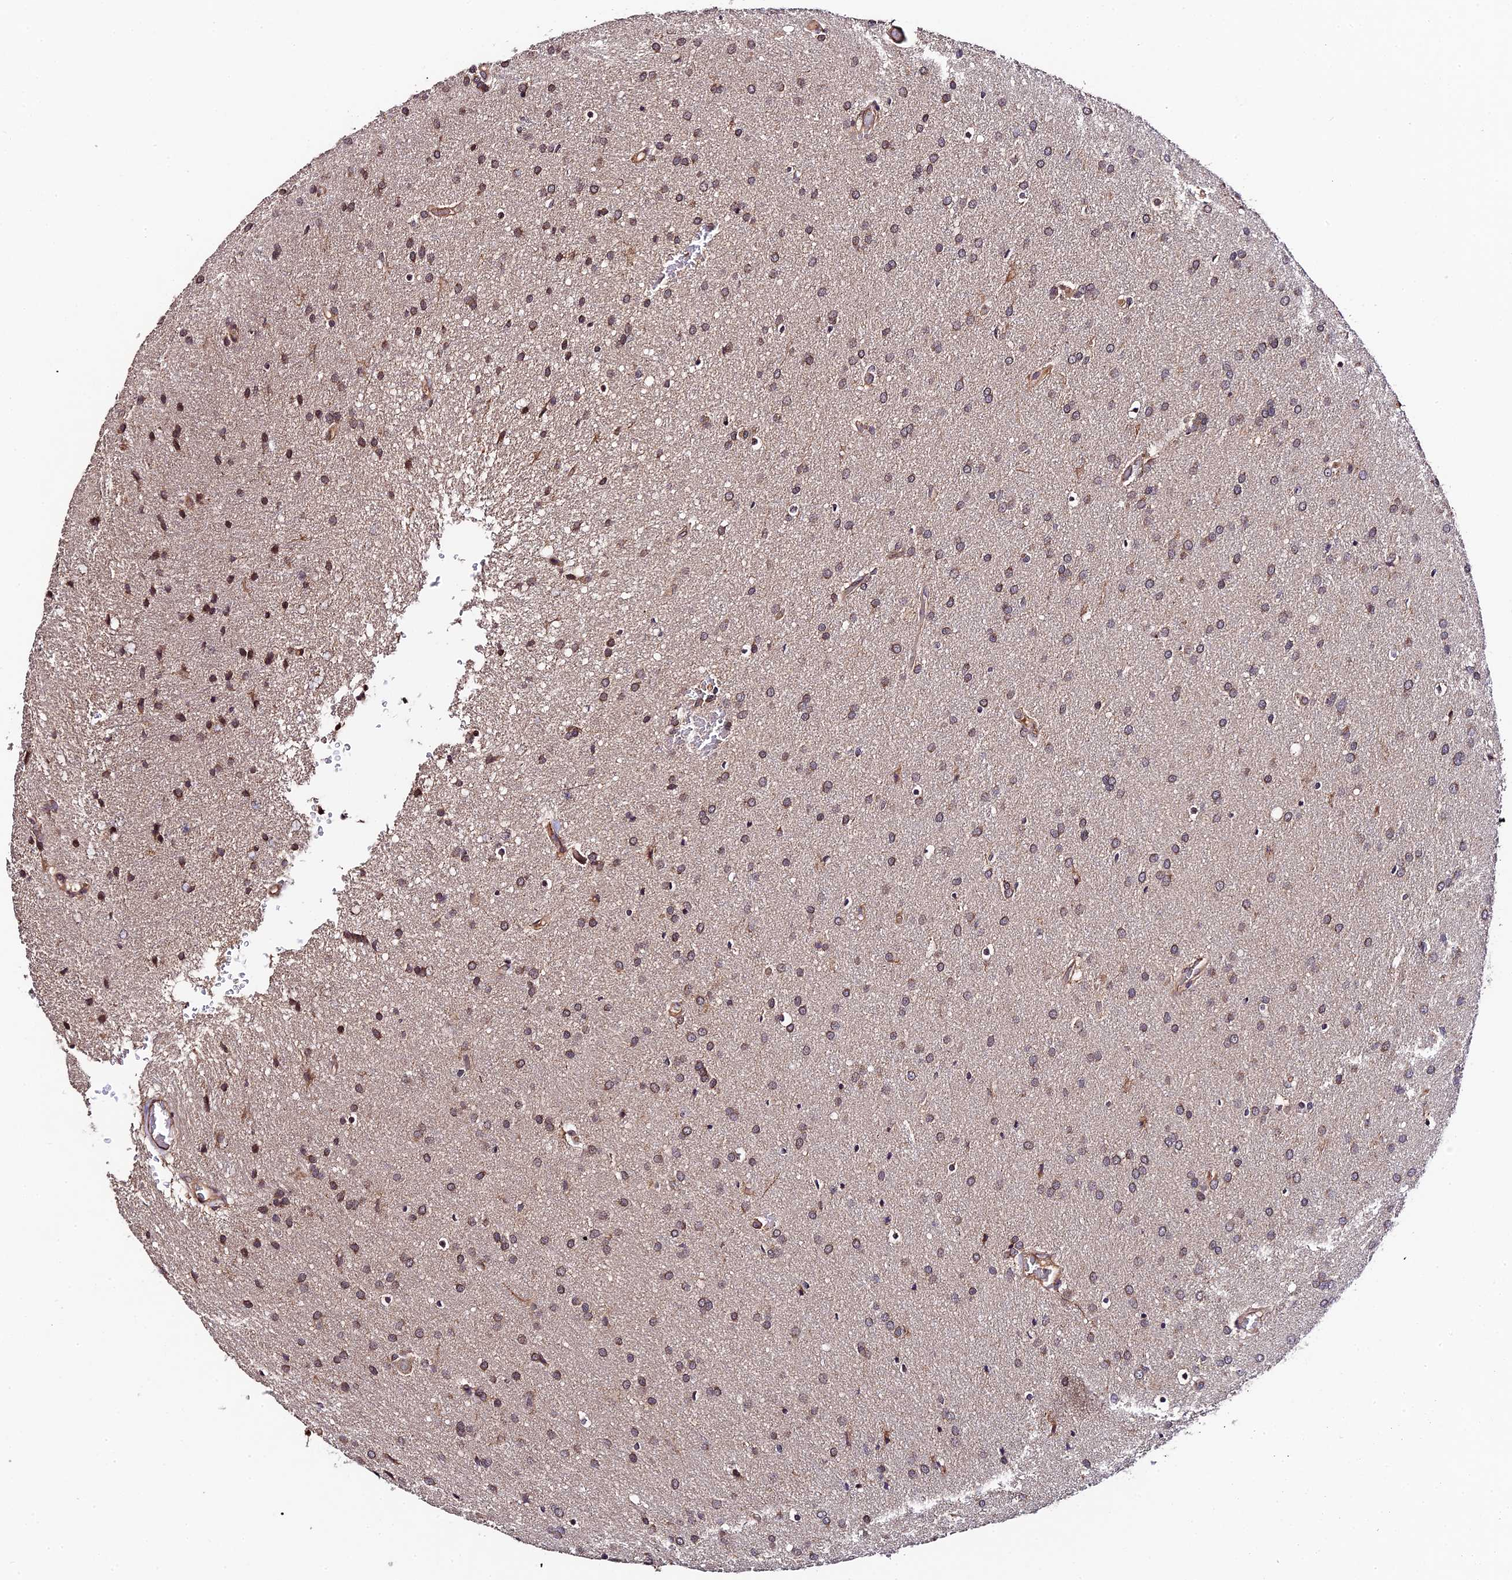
{"staining": {"intensity": "weak", "quantity": ">75%", "location": "cytoplasmic/membranous"}, "tissue": "glioma", "cell_type": "Tumor cells", "image_type": "cancer", "snomed": [{"axis": "morphology", "description": "Glioma, malignant, Low grade"}, {"axis": "topography", "description": "Brain"}], "caption": "Protein staining of malignant glioma (low-grade) tissue demonstrates weak cytoplasmic/membranous expression in approximately >75% of tumor cells.", "gene": "C3orf20", "patient": {"sex": "female", "age": 32}}